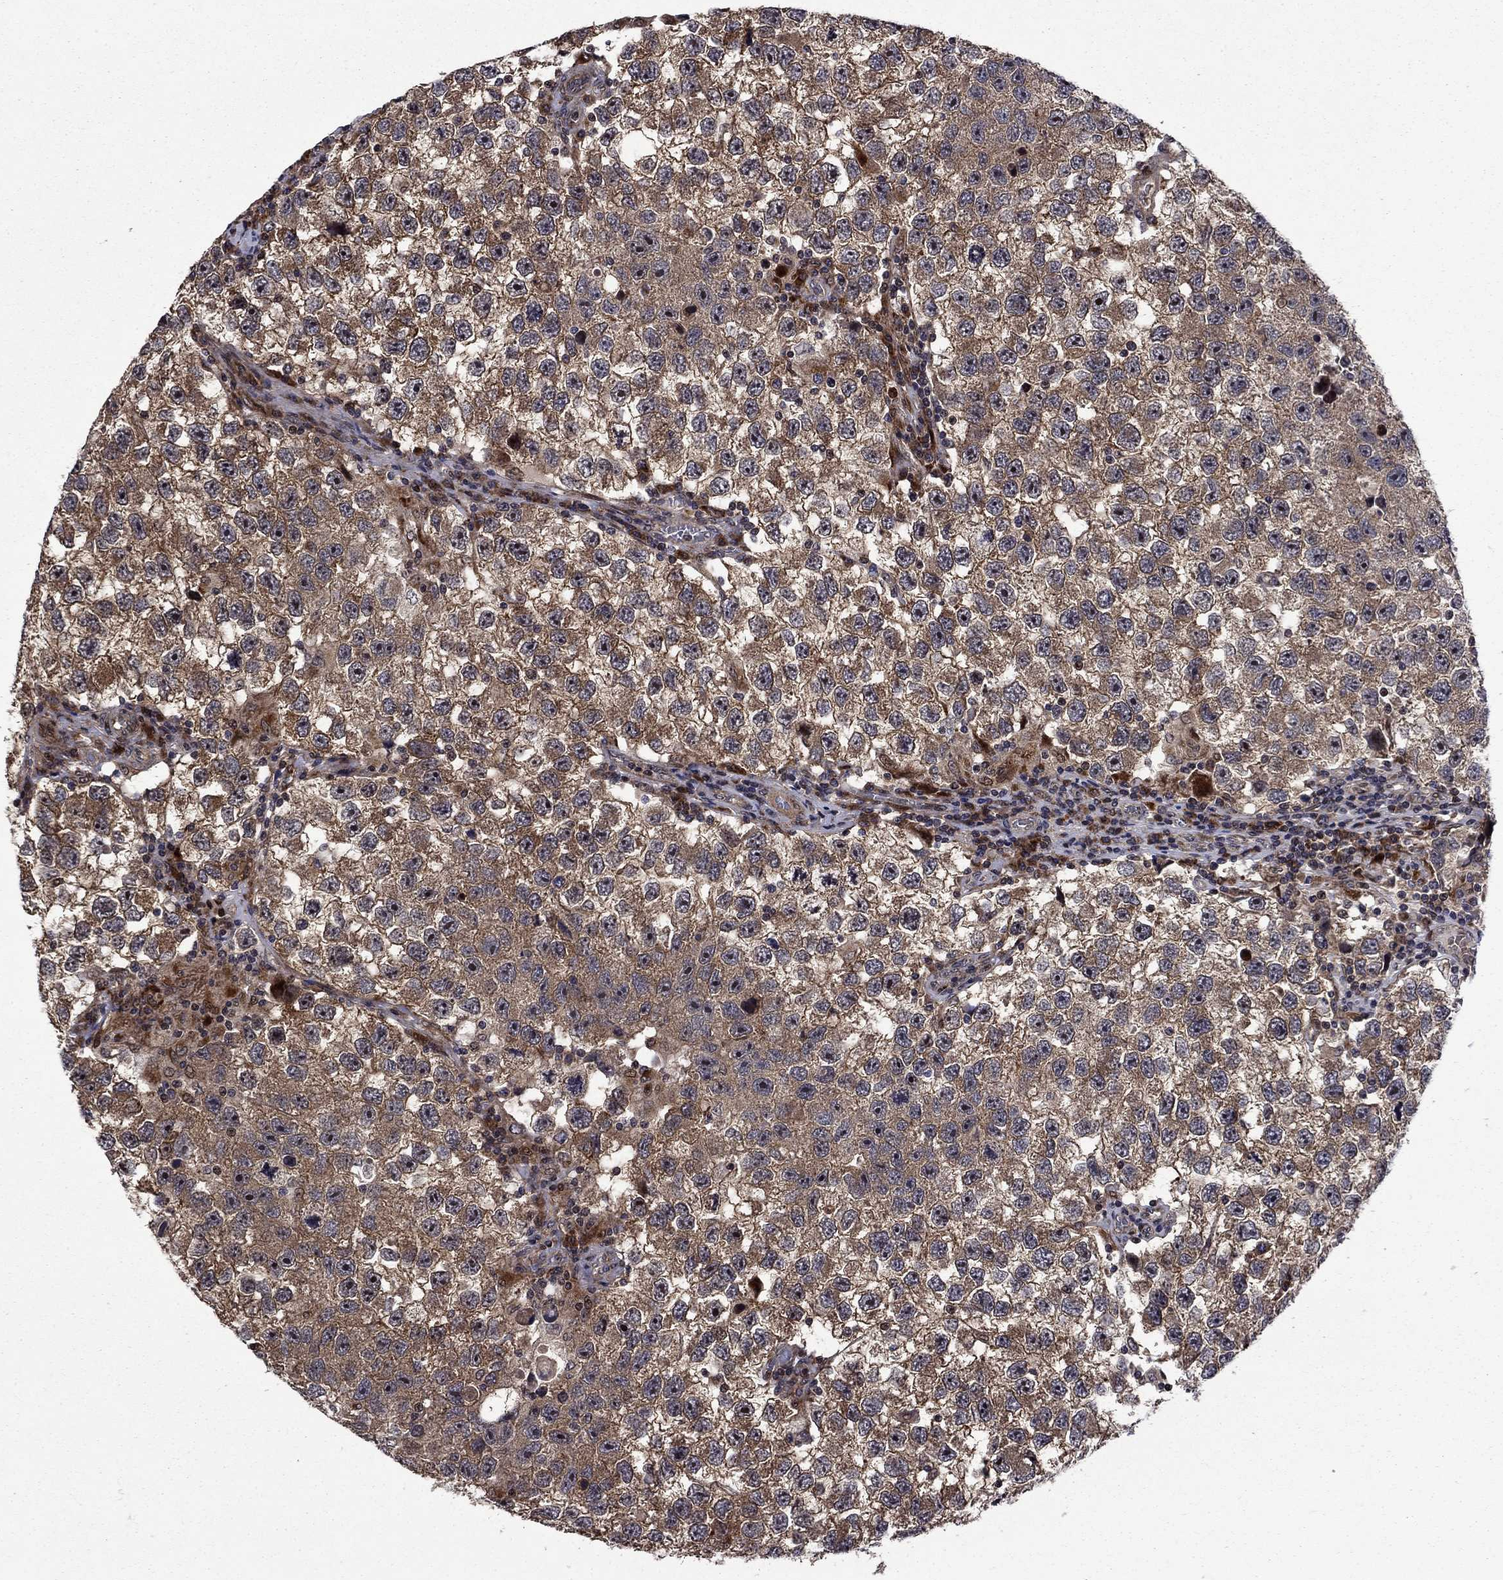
{"staining": {"intensity": "moderate", "quantity": "25%-75%", "location": "cytoplasmic/membranous"}, "tissue": "testis cancer", "cell_type": "Tumor cells", "image_type": "cancer", "snomed": [{"axis": "morphology", "description": "Seminoma, NOS"}, {"axis": "topography", "description": "Testis"}], "caption": "IHC staining of testis cancer (seminoma), which displays medium levels of moderate cytoplasmic/membranous staining in approximately 25%-75% of tumor cells indicating moderate cytoplasmic/membranous protein expression. The staining was performed using DAB (3,3'-diaminobenzidine) (brown) for protein detection and nuclei were counterstained in hematoxylin (blue).", "gene": "AGTPBP1", "patient": {"sex": "male", "age": 26}}